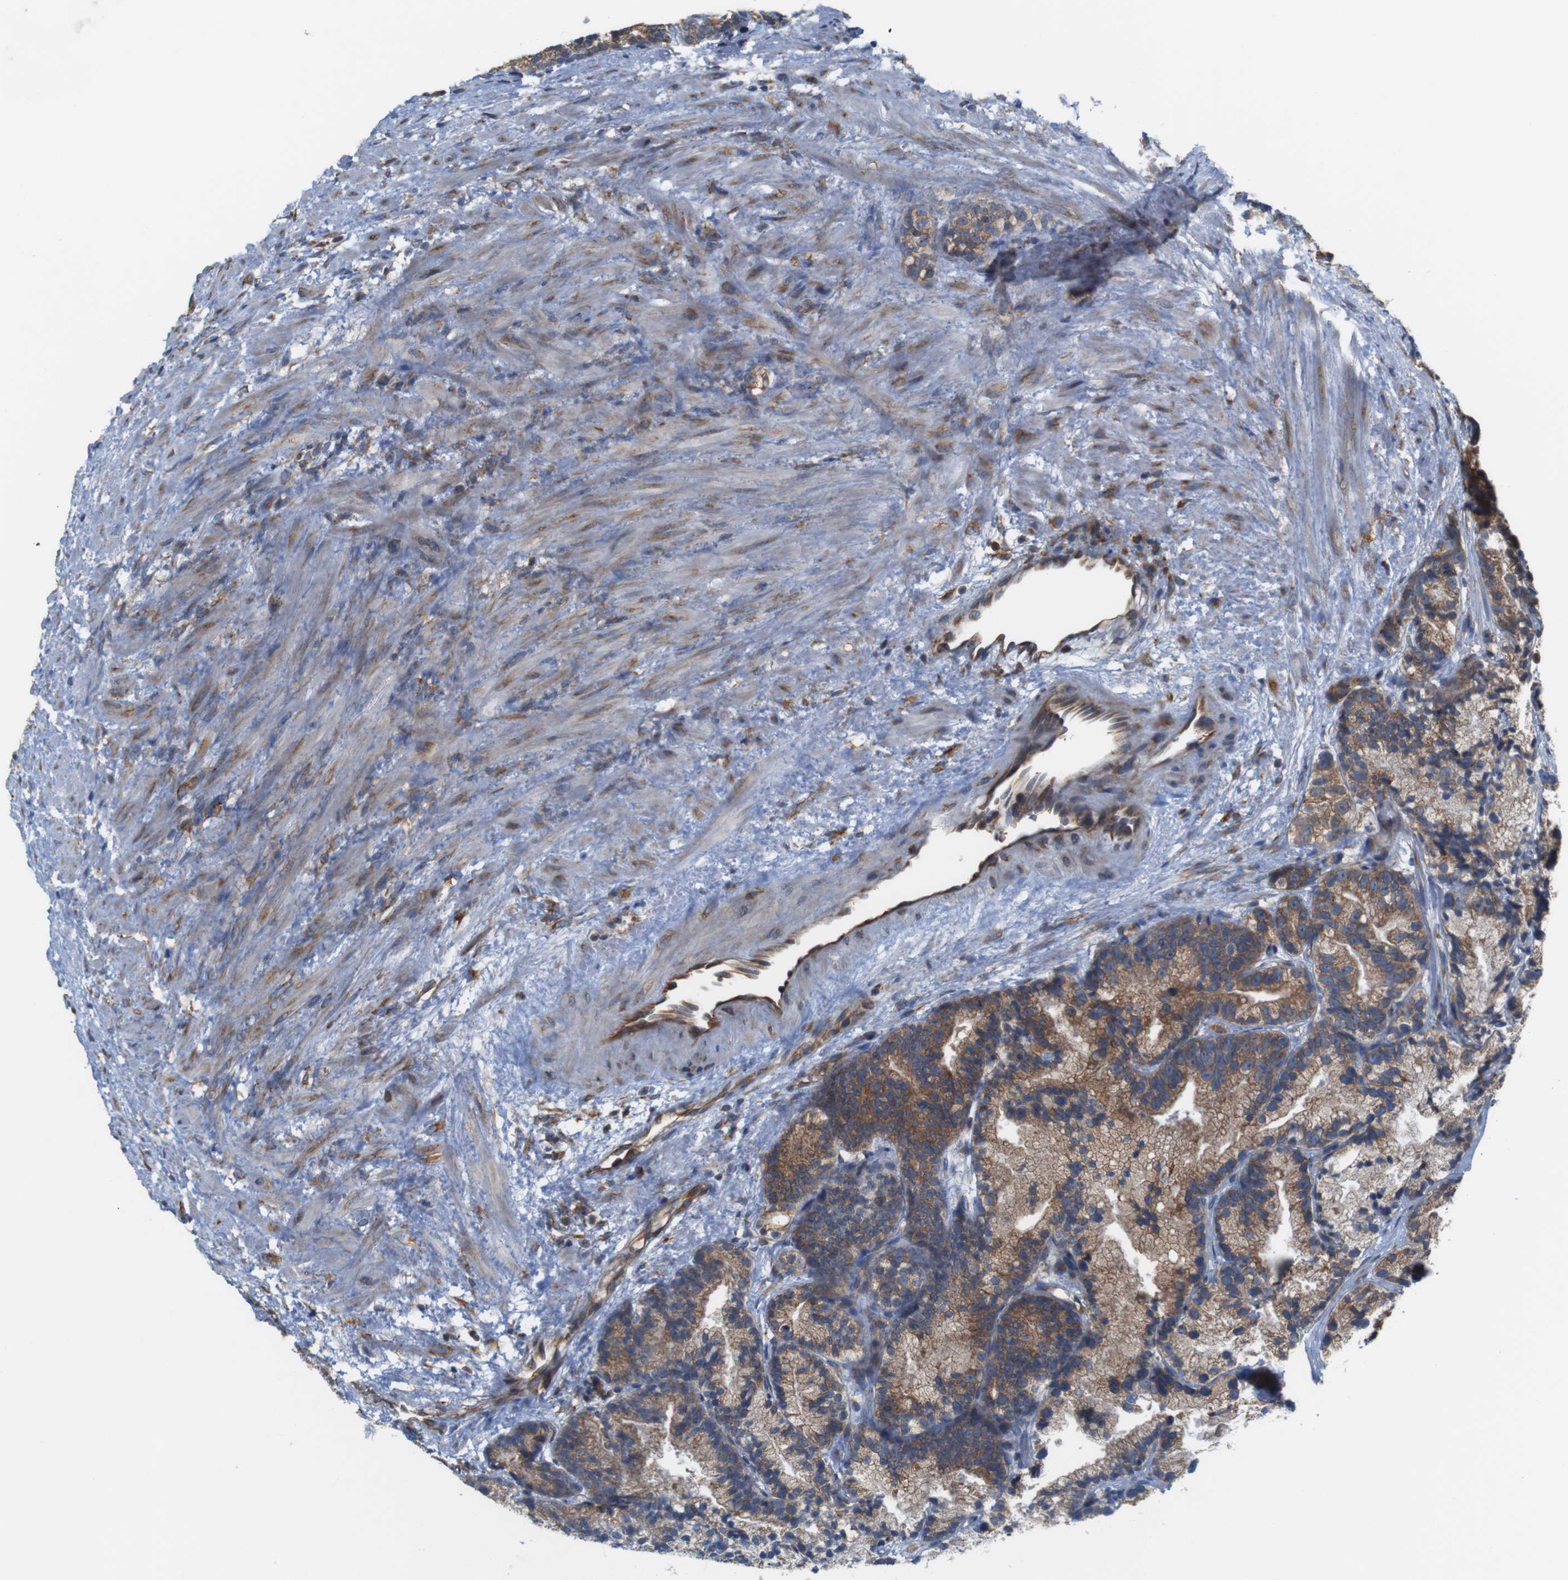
{"staining": {"intensity": "weak", "quantity": ">75%", "location": "cytoplasmic/membranous"}, "tissue": "prostate cancer", "cell_type": "Tumor cells", "image_type": "cancer", "snomed": [{"axis": "morphology", "description": "Adenocarcinoma, Low grade"}, {"axis": "topography", "description": "Prostate"}], "caption": "A histopathology image showing weak cytoplasmic/membranous staining in approximately >75% of tumor cells in prostate adenocarcinoma (low-grade), as visualized by brown immunohistochemical staining.", "gene": "UGGT1", "patient": {"sex": "male", "age": 89}}